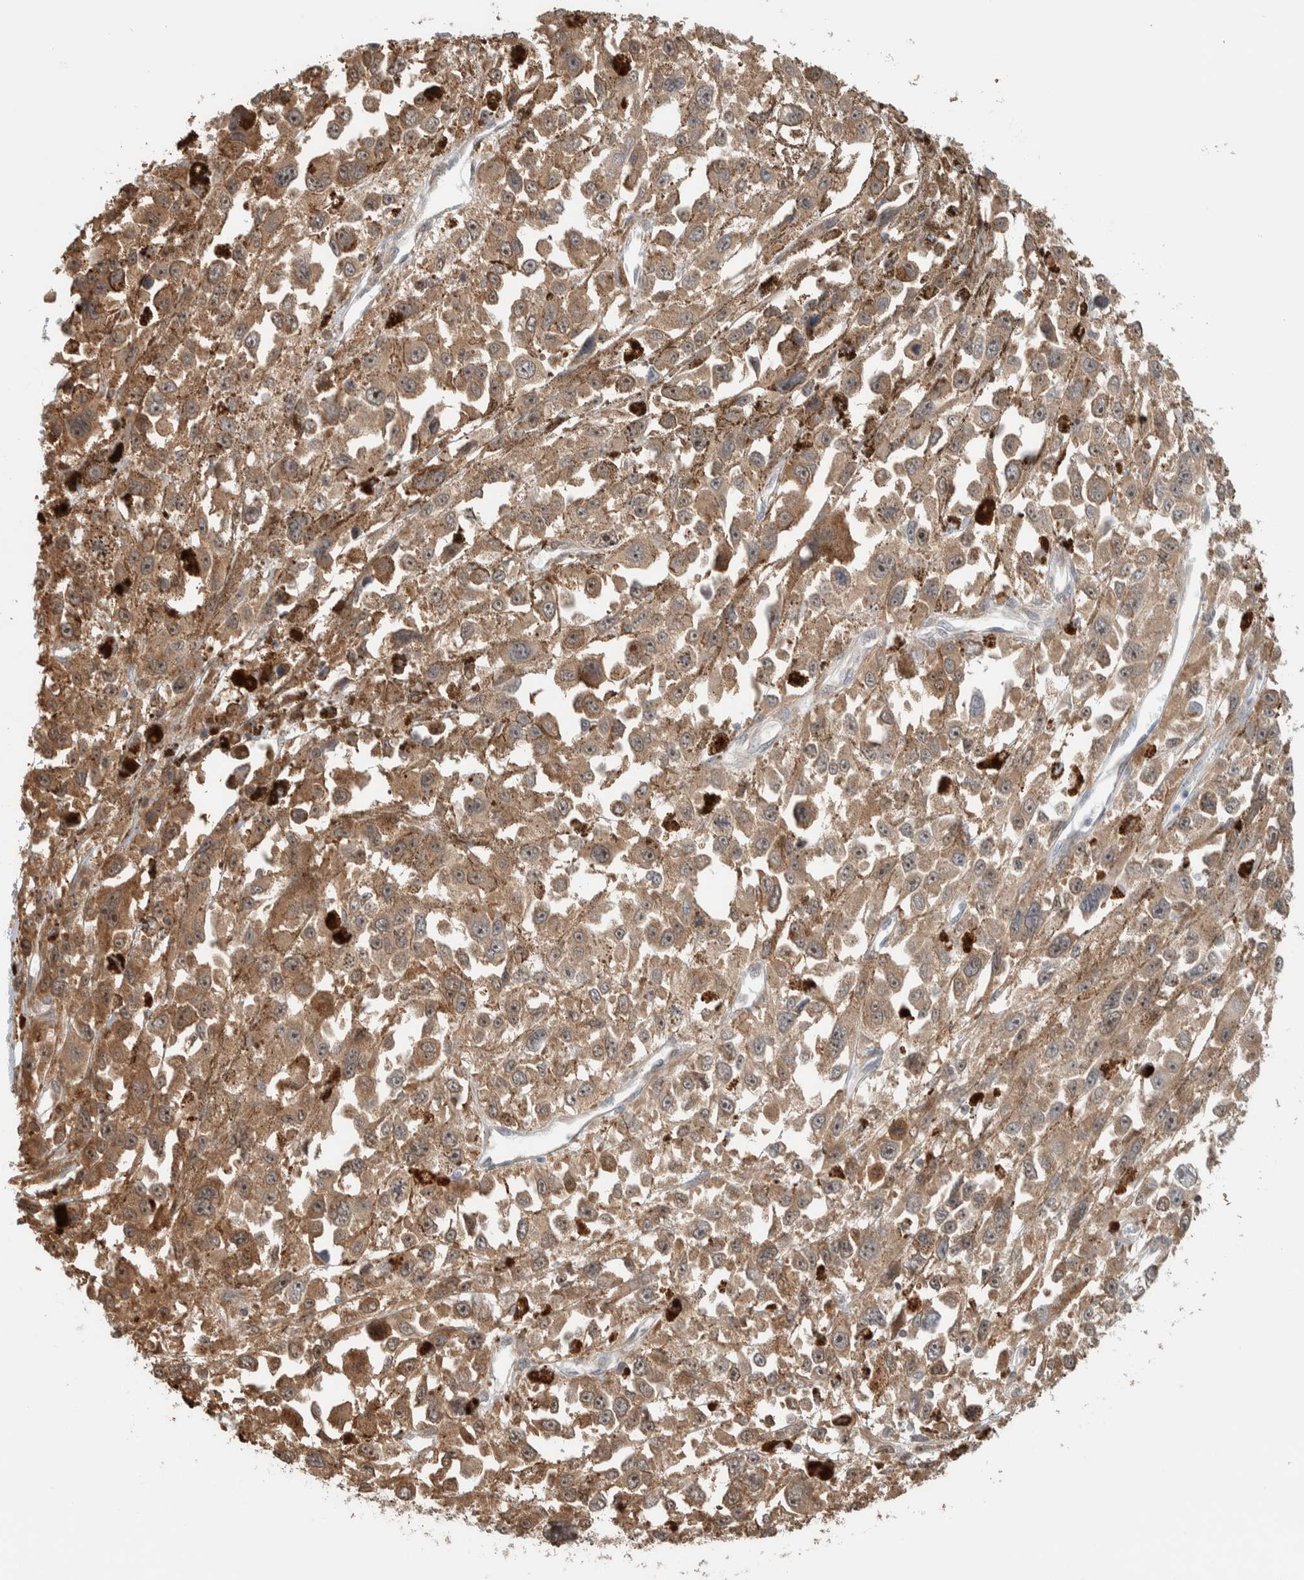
{"staining": {"intensity": "moderate", "quantity": ">75%", "location": "cytoplasmic/membranous"}, "tissue": "melanoma", "cell_type": "Tumor cells", "image_type": "cancer", "snomed": [{"axis": "morphology", "description": "Malignant melanoma, Metastatic site"}, {"axis": "topography", "description": "Lymph node"}], "caption": "Immunohistochemistry (IHC) photomicrograph of neoplastic tissue: malignant melanoma (metastatic site) stained using IHC displays medium levels of moderate protein expression localized specifically in the cytoplasmic/membranous of tumor cells, appearing as a cytoplasmic/membranous brown color.", "gene": "CNTROB", "patient": {"sex": "male", "age": 59}}